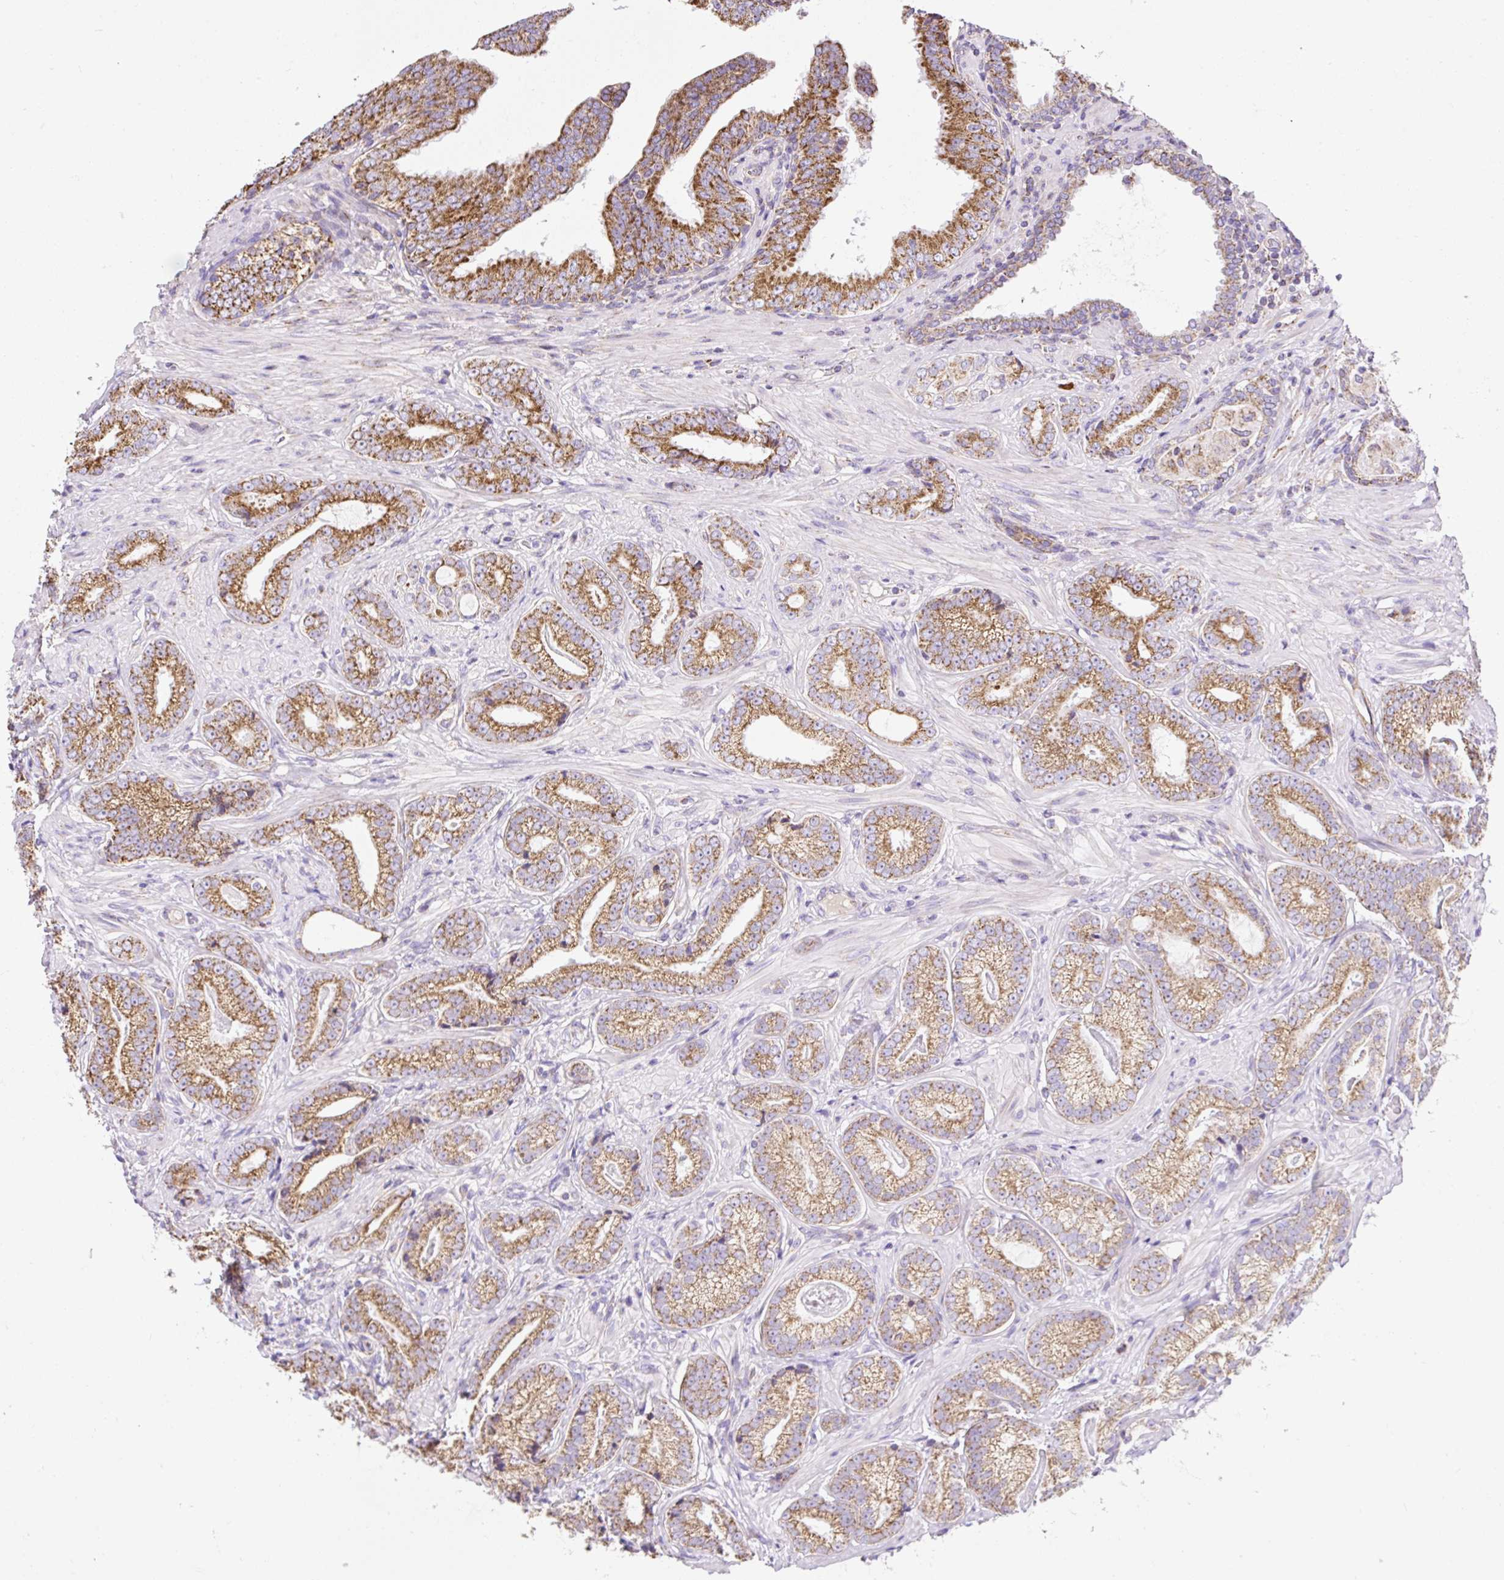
{"staining": {"intensity": "moderate", "quantity": ">75%", "location": "cytoplasmic/membranous"}, "tissue": "prostate cancer", "cell_type": "Tumor cells", "image_type": "cancer", "snomed": [{"axis": "morphology", "description": "Adenocarcinoma, Low grade"}, {"axis": "topography", "description": "Prostate"}], "caption": "A brown stain shows moderate cytoplasmic/membranous positivity of a protein in prostate adenocarcinoma (low-grade) tumor cells.", "gene": "DAAM2", "patient": {"sex": "male", "age": 61}}